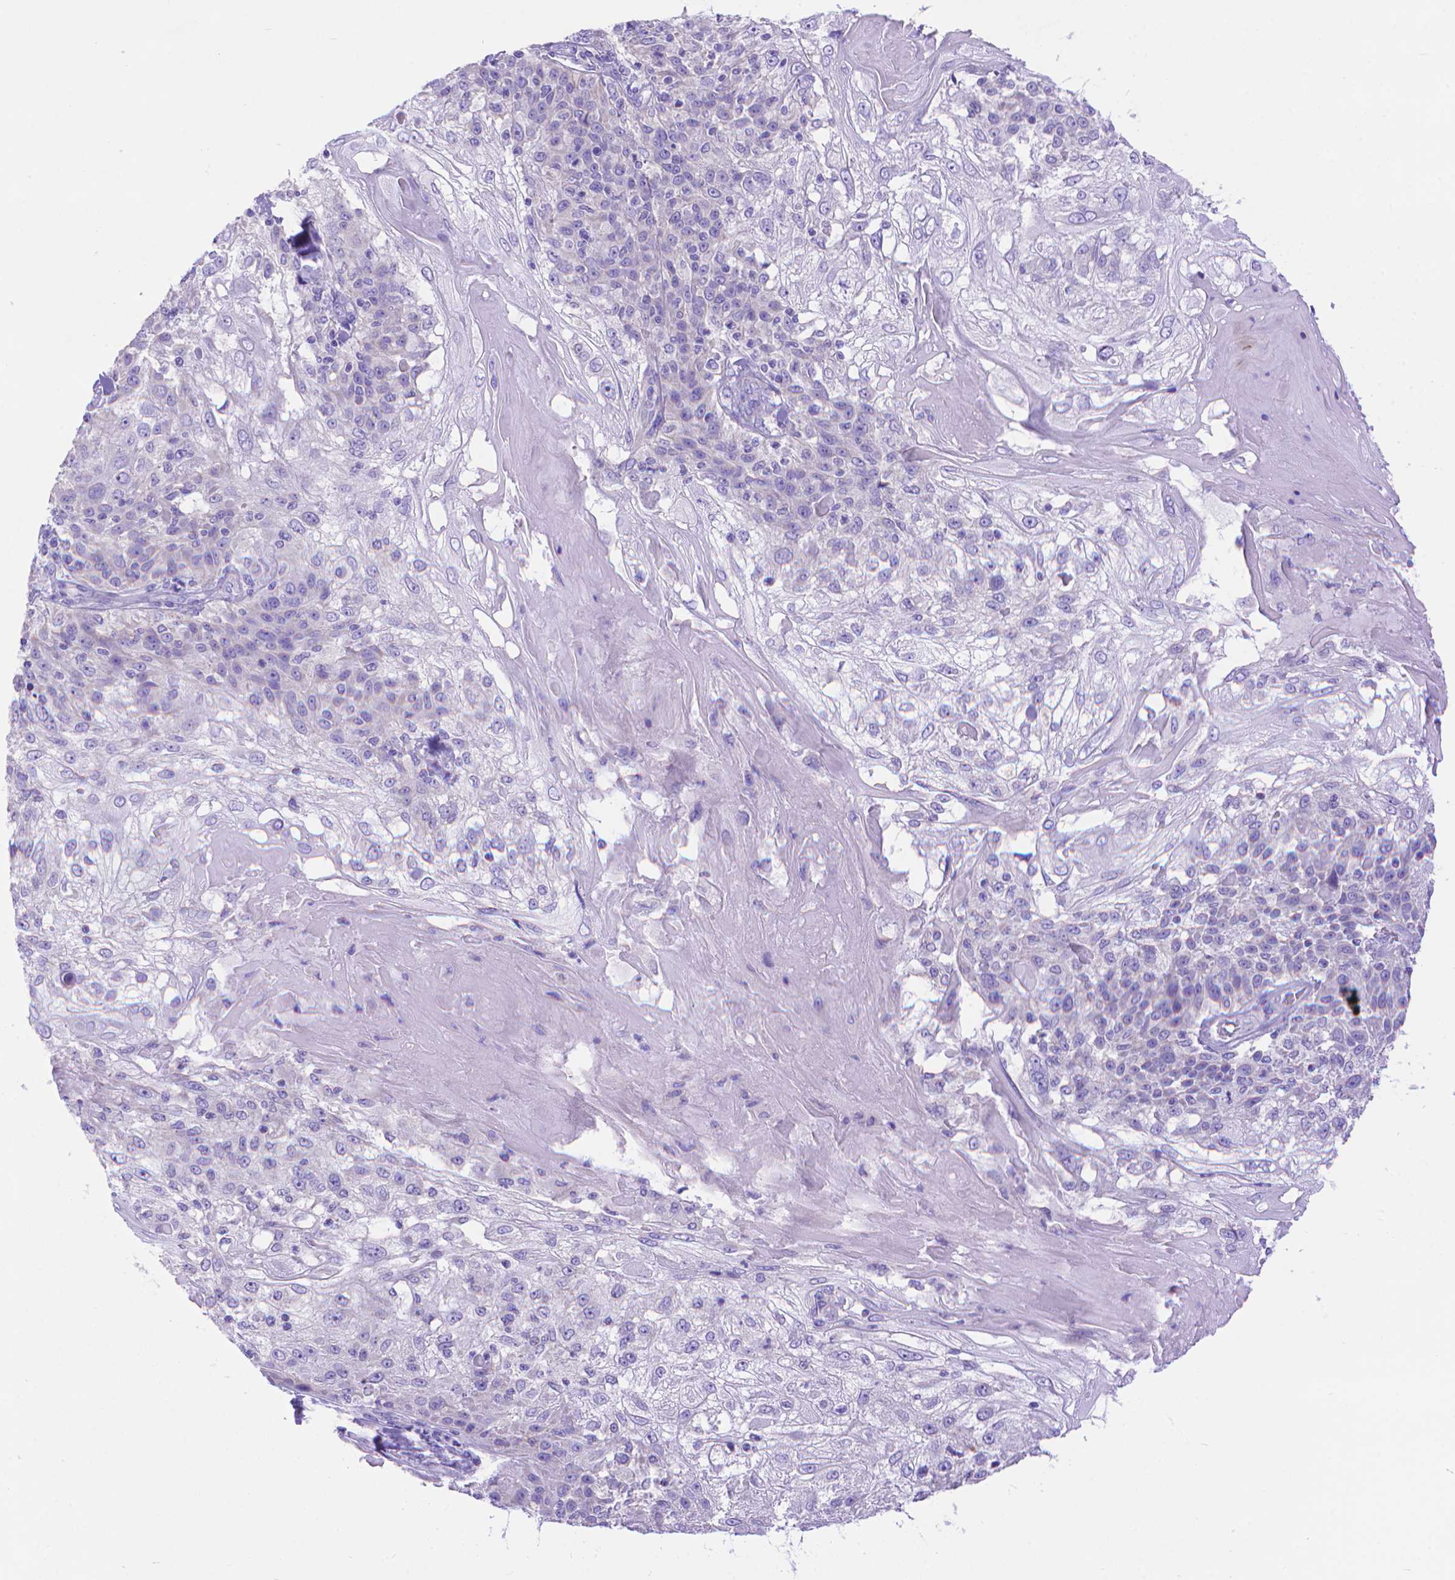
{"staining": {"intensity": "negative", "quantity": "none", "location": "none"}, "tissue": "skin cancer", "cell_type": "Tumor cells", "image_type": "cancer", "snomed": [{"axis": "morphology", "description": "Normal tissue, NOS"}, {"axis": "morphology", "description": "Squamous cell carcinoma, NOS"}, {"axis": "topography", "description": "Skin"}], "caption": "Tumor cells show no significant protein expression in skin squamous cell carcinoma.", "gene": "DHRS2", "patient": {"sex": "female", "age": 83}}